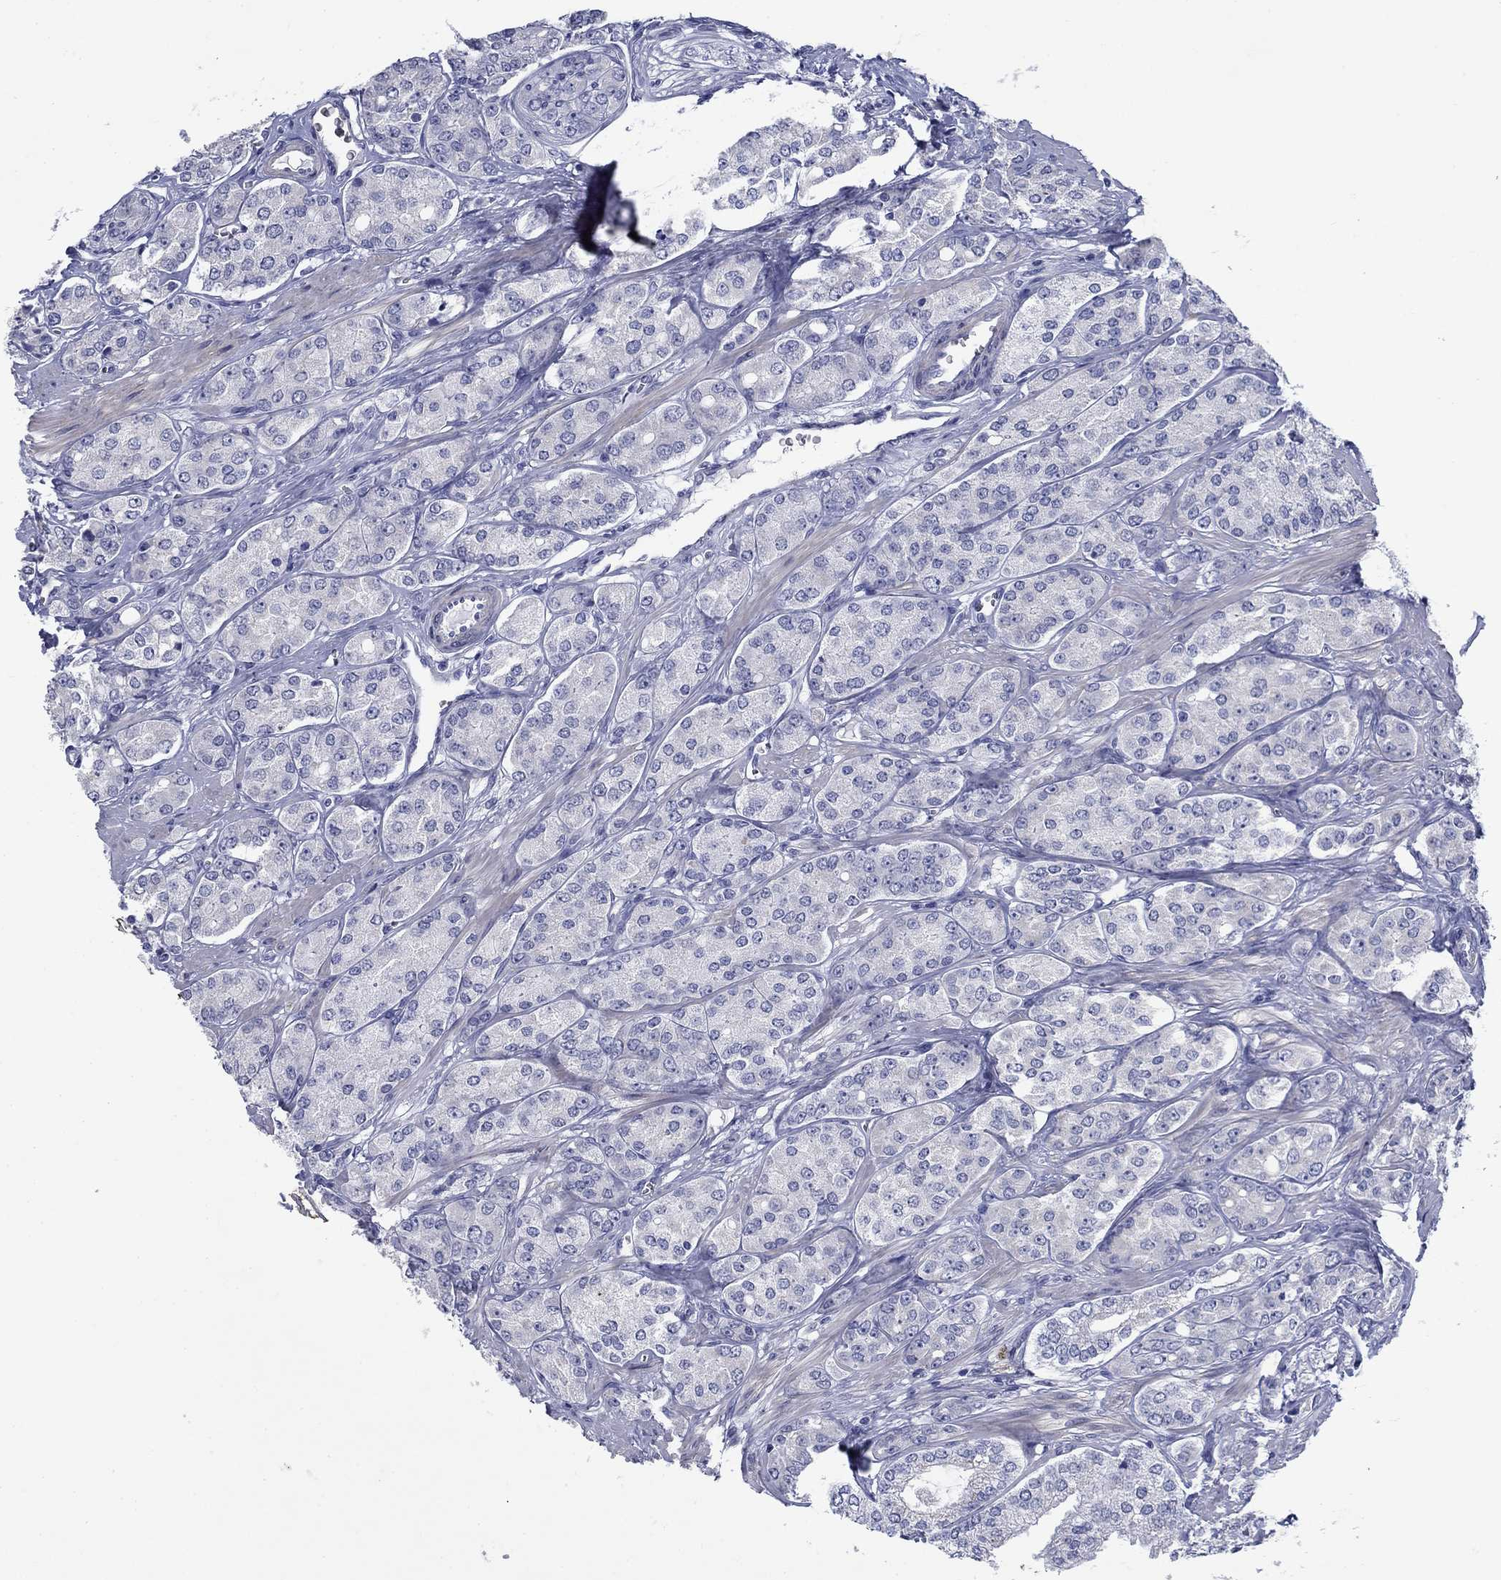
{"staining": {"intensity": "negative", "quantity": "none", "location": "none"}, "tissue": "prostate cancer", "cell_type": "Tumor cells", "image_type": "cancer", "snomed": [{"axis": "morphology", "description": "Adenocarcinoma, NOS"}, {"axis": "topography", "description": "Prostate"}], "caption": "An immunohistochemistry (IHC) micrograph of prostate adenocarcinoma is shown. There is no staining in tumor cells of prostate adenocarcinoma.", "gene": "PRKCG", "patient": {"sex": "male", "age": 67}}